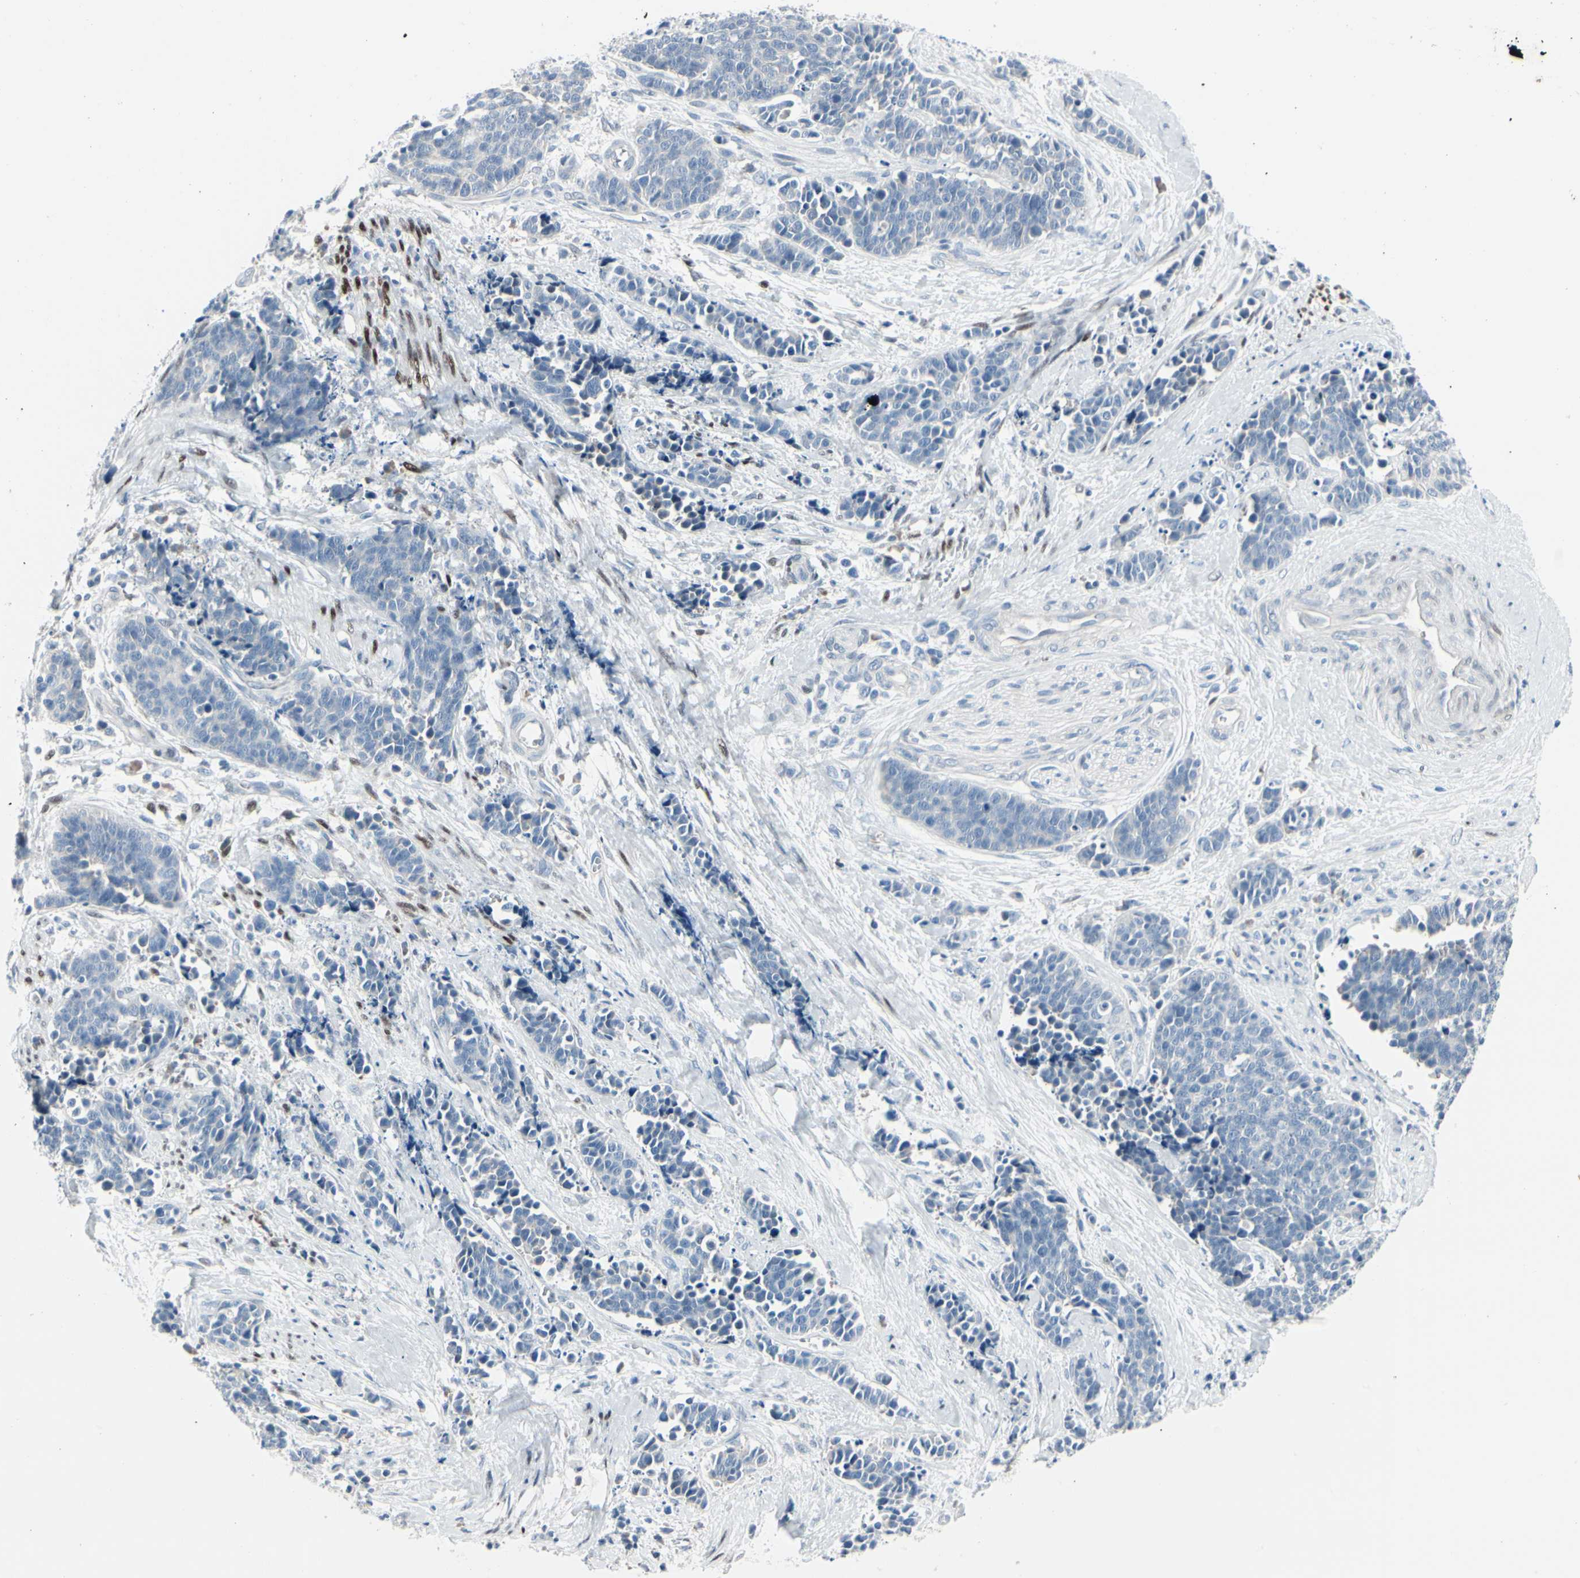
{"staining": {"intensity": "negative", "quantity": "none", "location": "none"}, "tissue": "cervical cancer", "cell_type": "Tumor cells", "image_type": "cancer", "snomed": [{"axis": "morphology", "description": "Squamous cell carcinoma, NOS"}, {"axis": "topography", "description": "Cervix"}], "caption": "A high-resolution image shows immunohistochemistry staining of cervical cancer, which reveals no significant expression in tumor cells.", "gene": "PGR", "patient": {"sex": "female", "age": 35}}